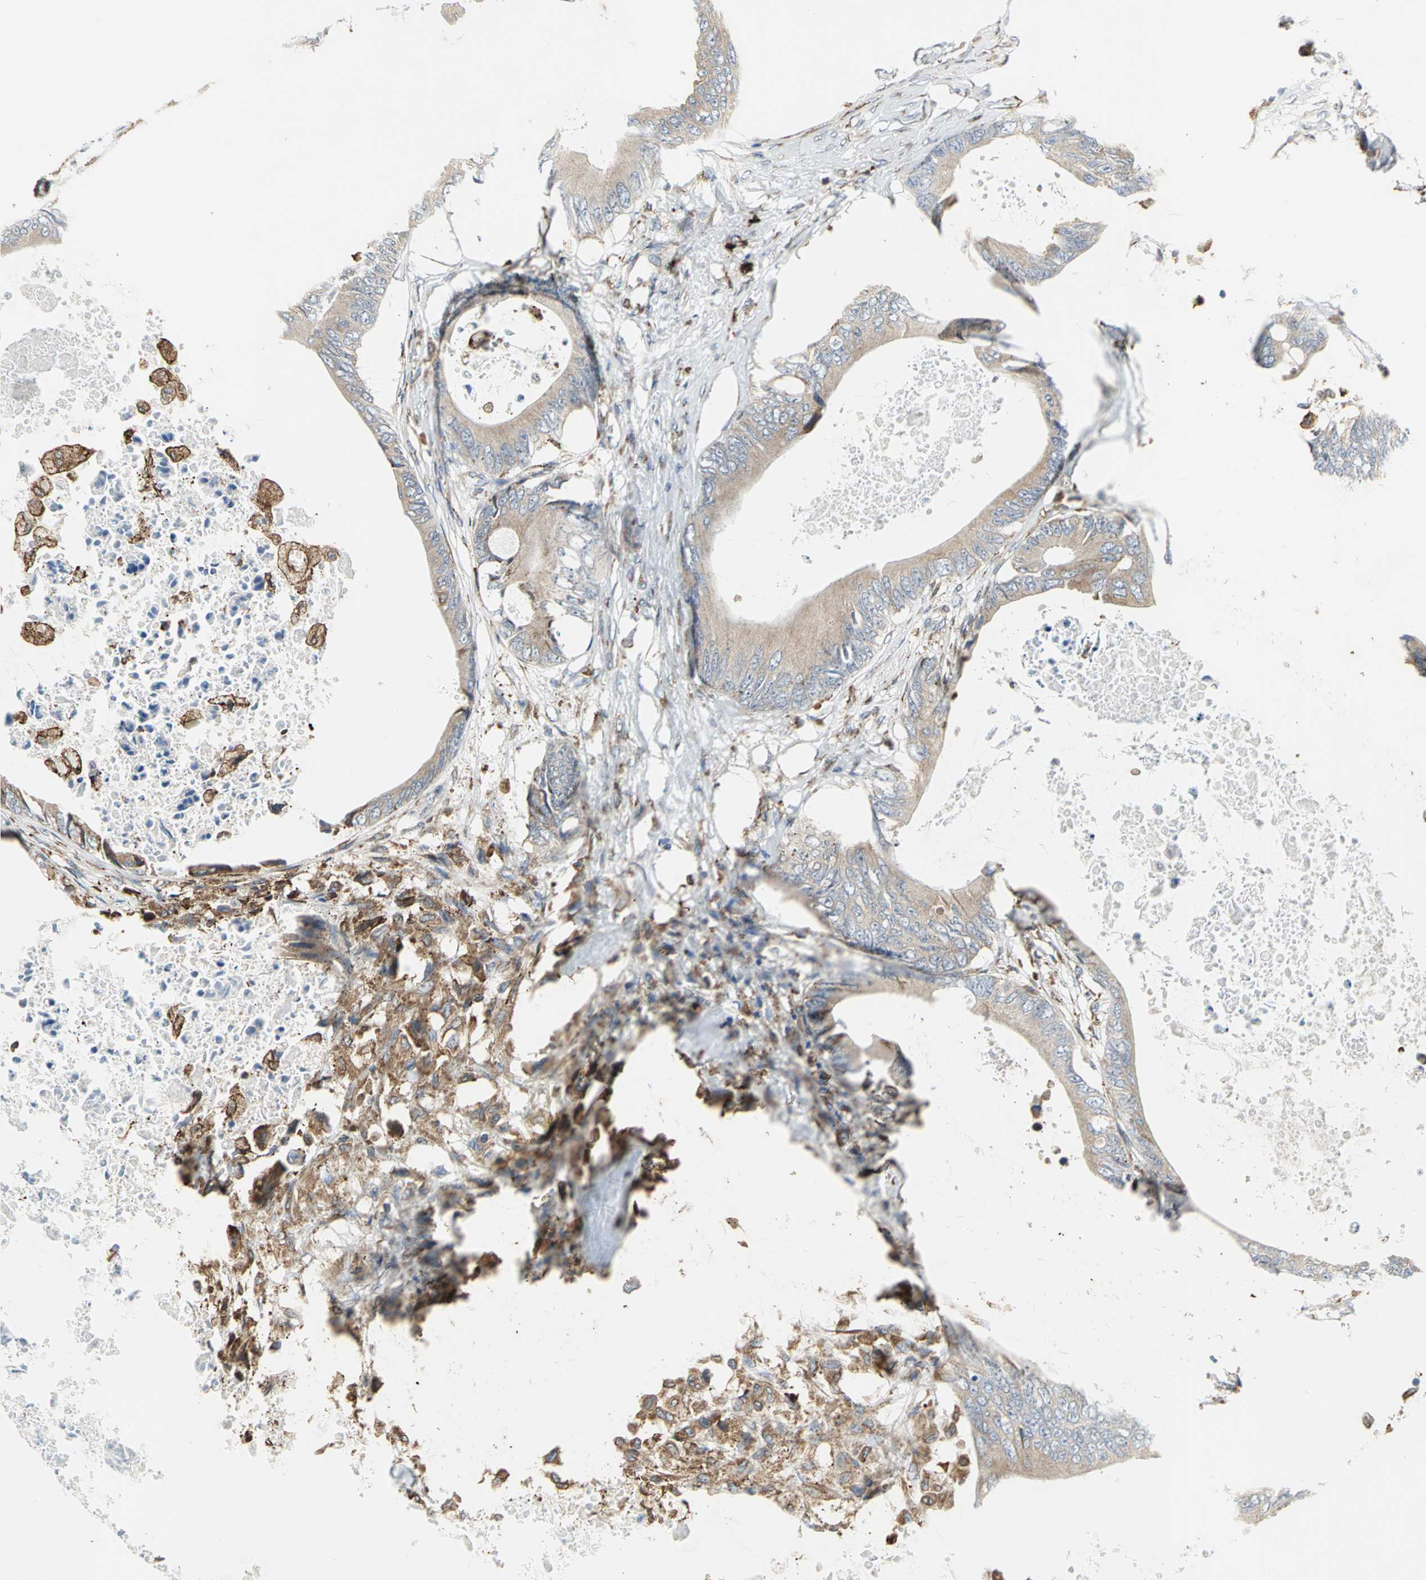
{"staining": {"intensity": "weak", "quantity": ">75%", "location": "cytoplasmic/membranous"}, "tissue": "colorectal cancer", "cell_type": "Tumor cells", "image_type": "cancer", "snomed": [{"axis": "morphology", "description": "Normal tissue, NOS"}, {"axis": "morphology", "description": "Adenocarcinoma, NOS"}, {"axis": "topography", "description": "Rectum"}, {"axis": "topography", "description": "Peripheral nerve tissue"}], "caption": "Human colorectal cancer (adenocarcinoma) stained with a brown dye reveals weak cytoplasmic/membranous positive expression in approximately >75% of tumor cells.", "gene": "SDF2L1", "patient": {"sex": "female", "age": 77}}